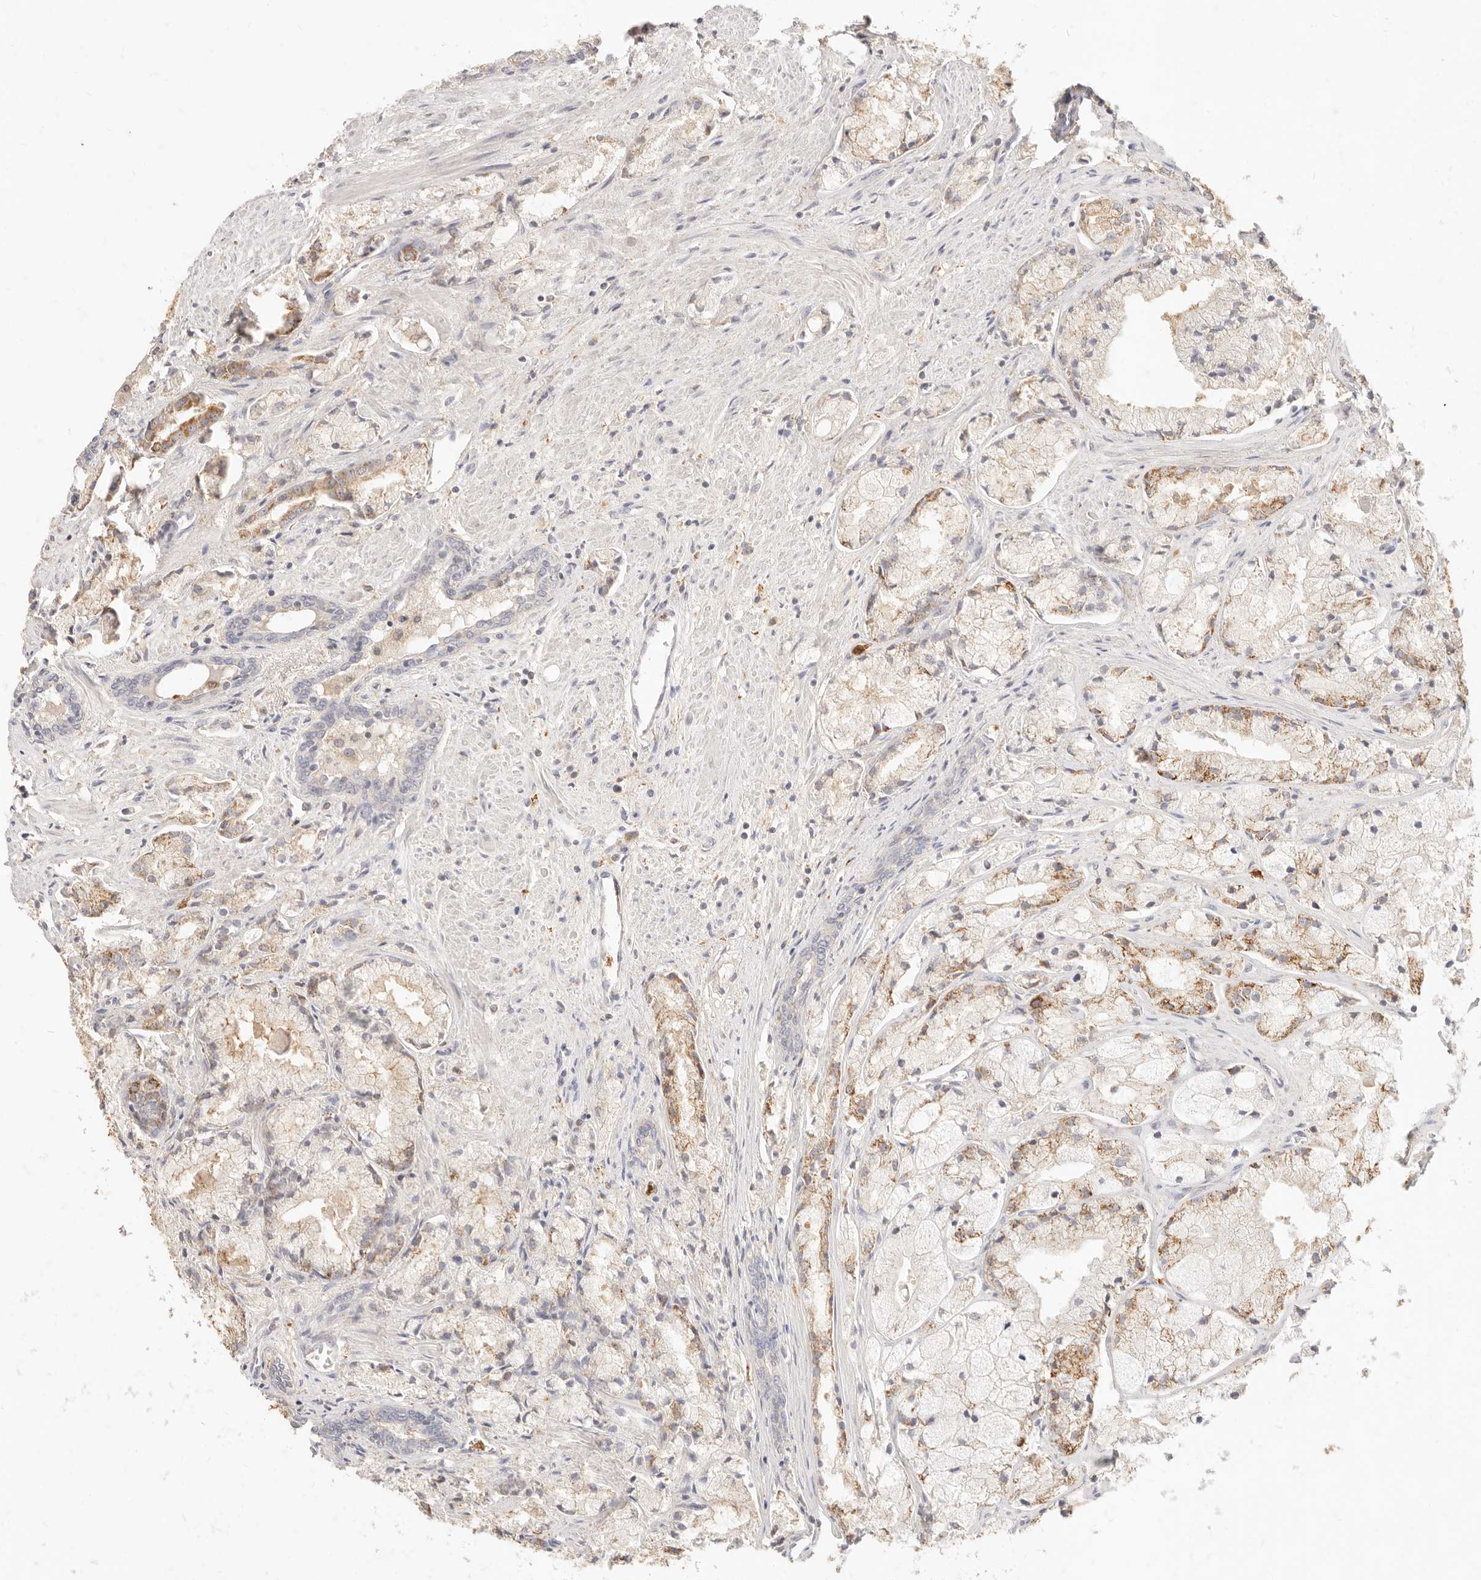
{"staining": {"intensity": "moderate", "quantity": "25%-75%", "location": "cytoplasmic/membranous"}, "tissue": "prostate cancer", "cell_type": "Tumor cells", "image_type": "cancer", "snomed": [{"axis": "morphology", "description": "Adenocarcinoma, High grade"}, {"axis": "topography", "description": "Prostate"}], "caption": "Human prostate cancer stained with a brown dye displays moderate cytoplasmic/membranous positive staining in about 25%-75% of tumor cells.", "gene": "TMTC2", "patient": {"sex": "male", "age": 50}}